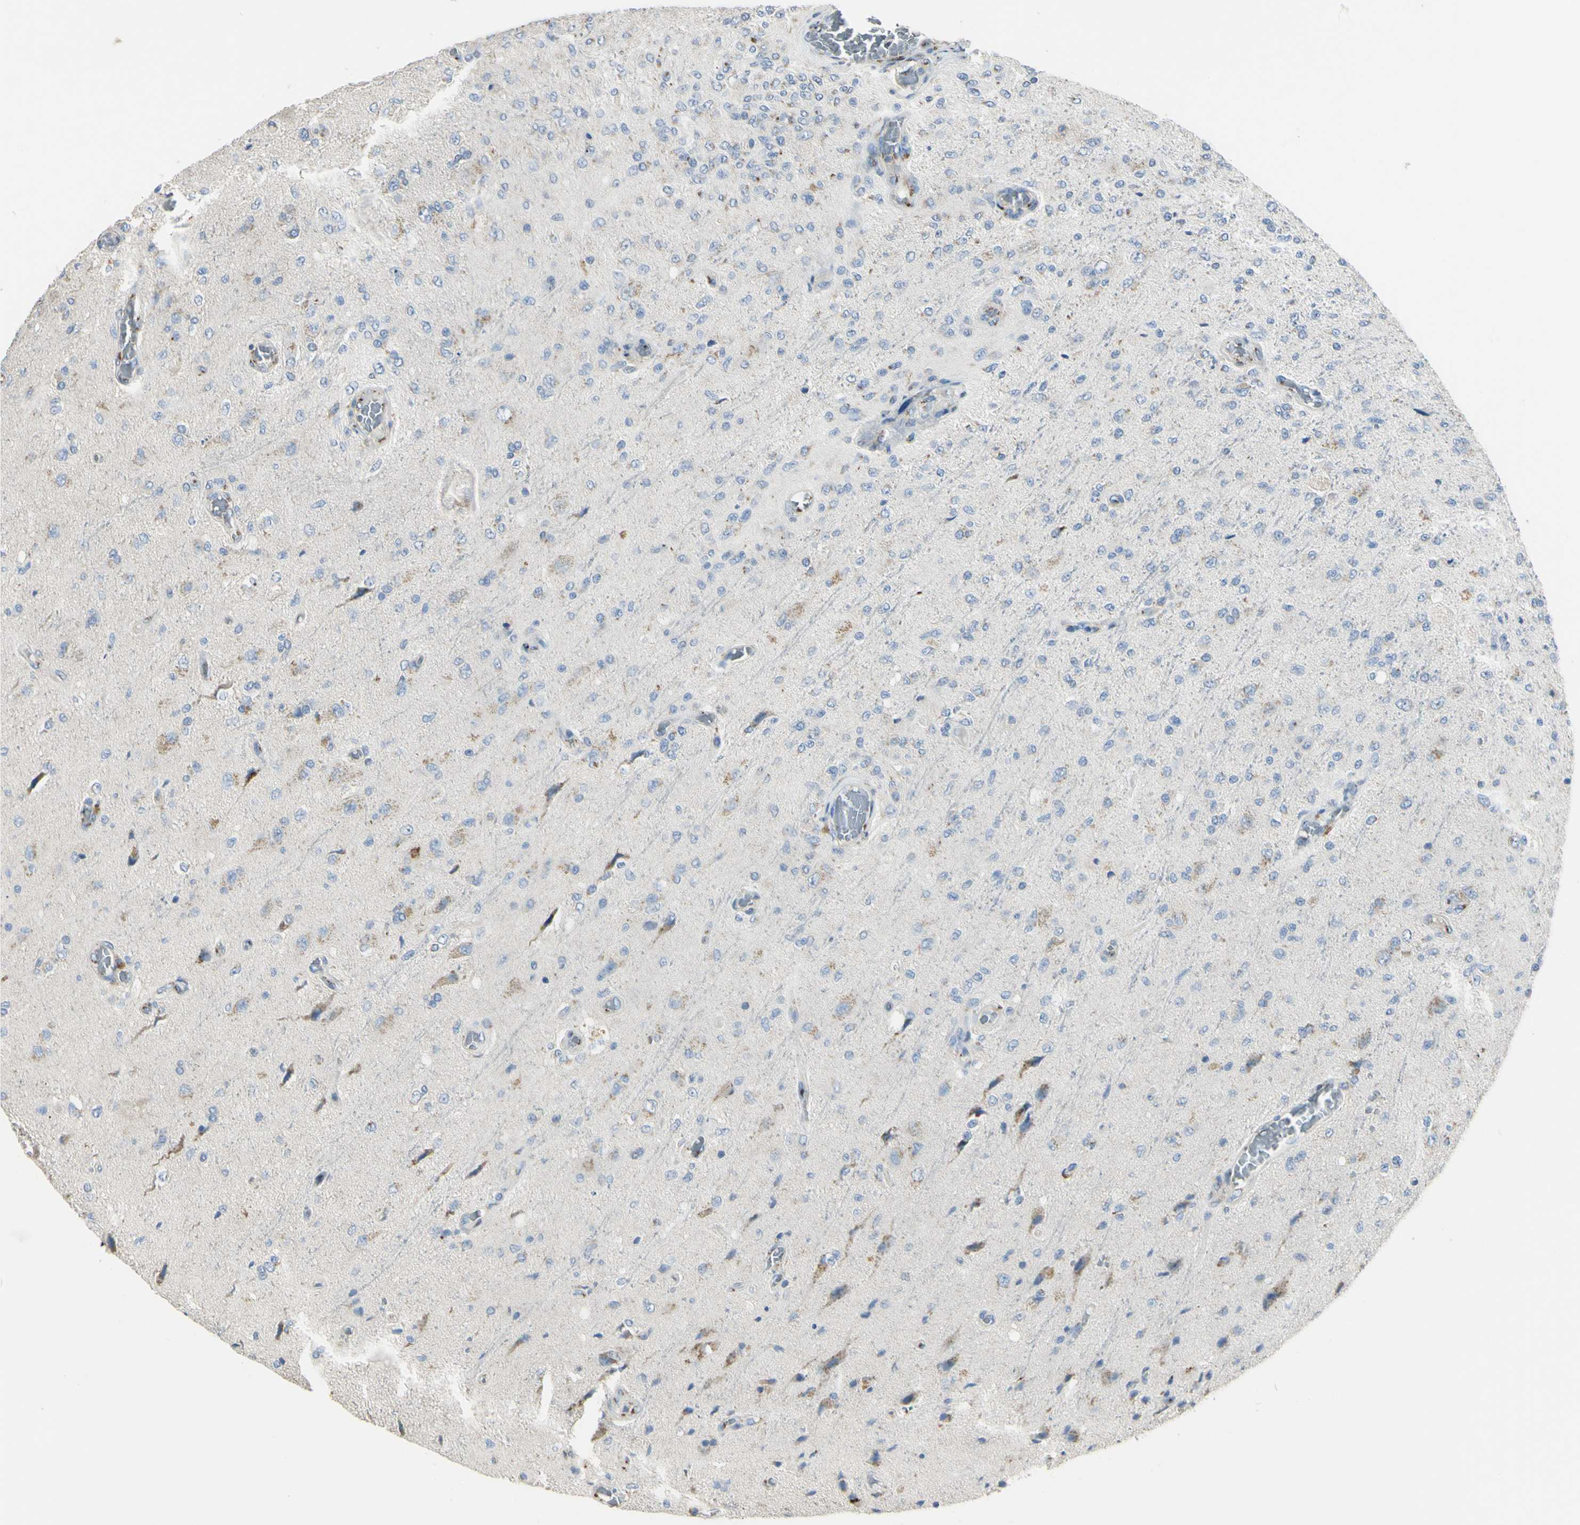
{"staining": {"intensity": "moderate", "quantity": "<25%", "location": "cytoplasmic/membranous"}, "tissue": "glioma", "cell_type": "Tumor cells", "image_type": "cancer", "snomed": [{"axis": "morphology", "description": "Normal tissue, NOS"}, {"axis": "morphology", "description": "Glioma, malignant, High grade"}, {"axis": "topography", "description": "Cerebral cortex"}], "caption": "Malignant glioma (high-grade) stained with a brown dye shows moderate cytoplasmic/membranous positive expression in about <25% of tumor cells.", "gene": "B4GALT3", "patient": {"sex": "male", "age": 77}}